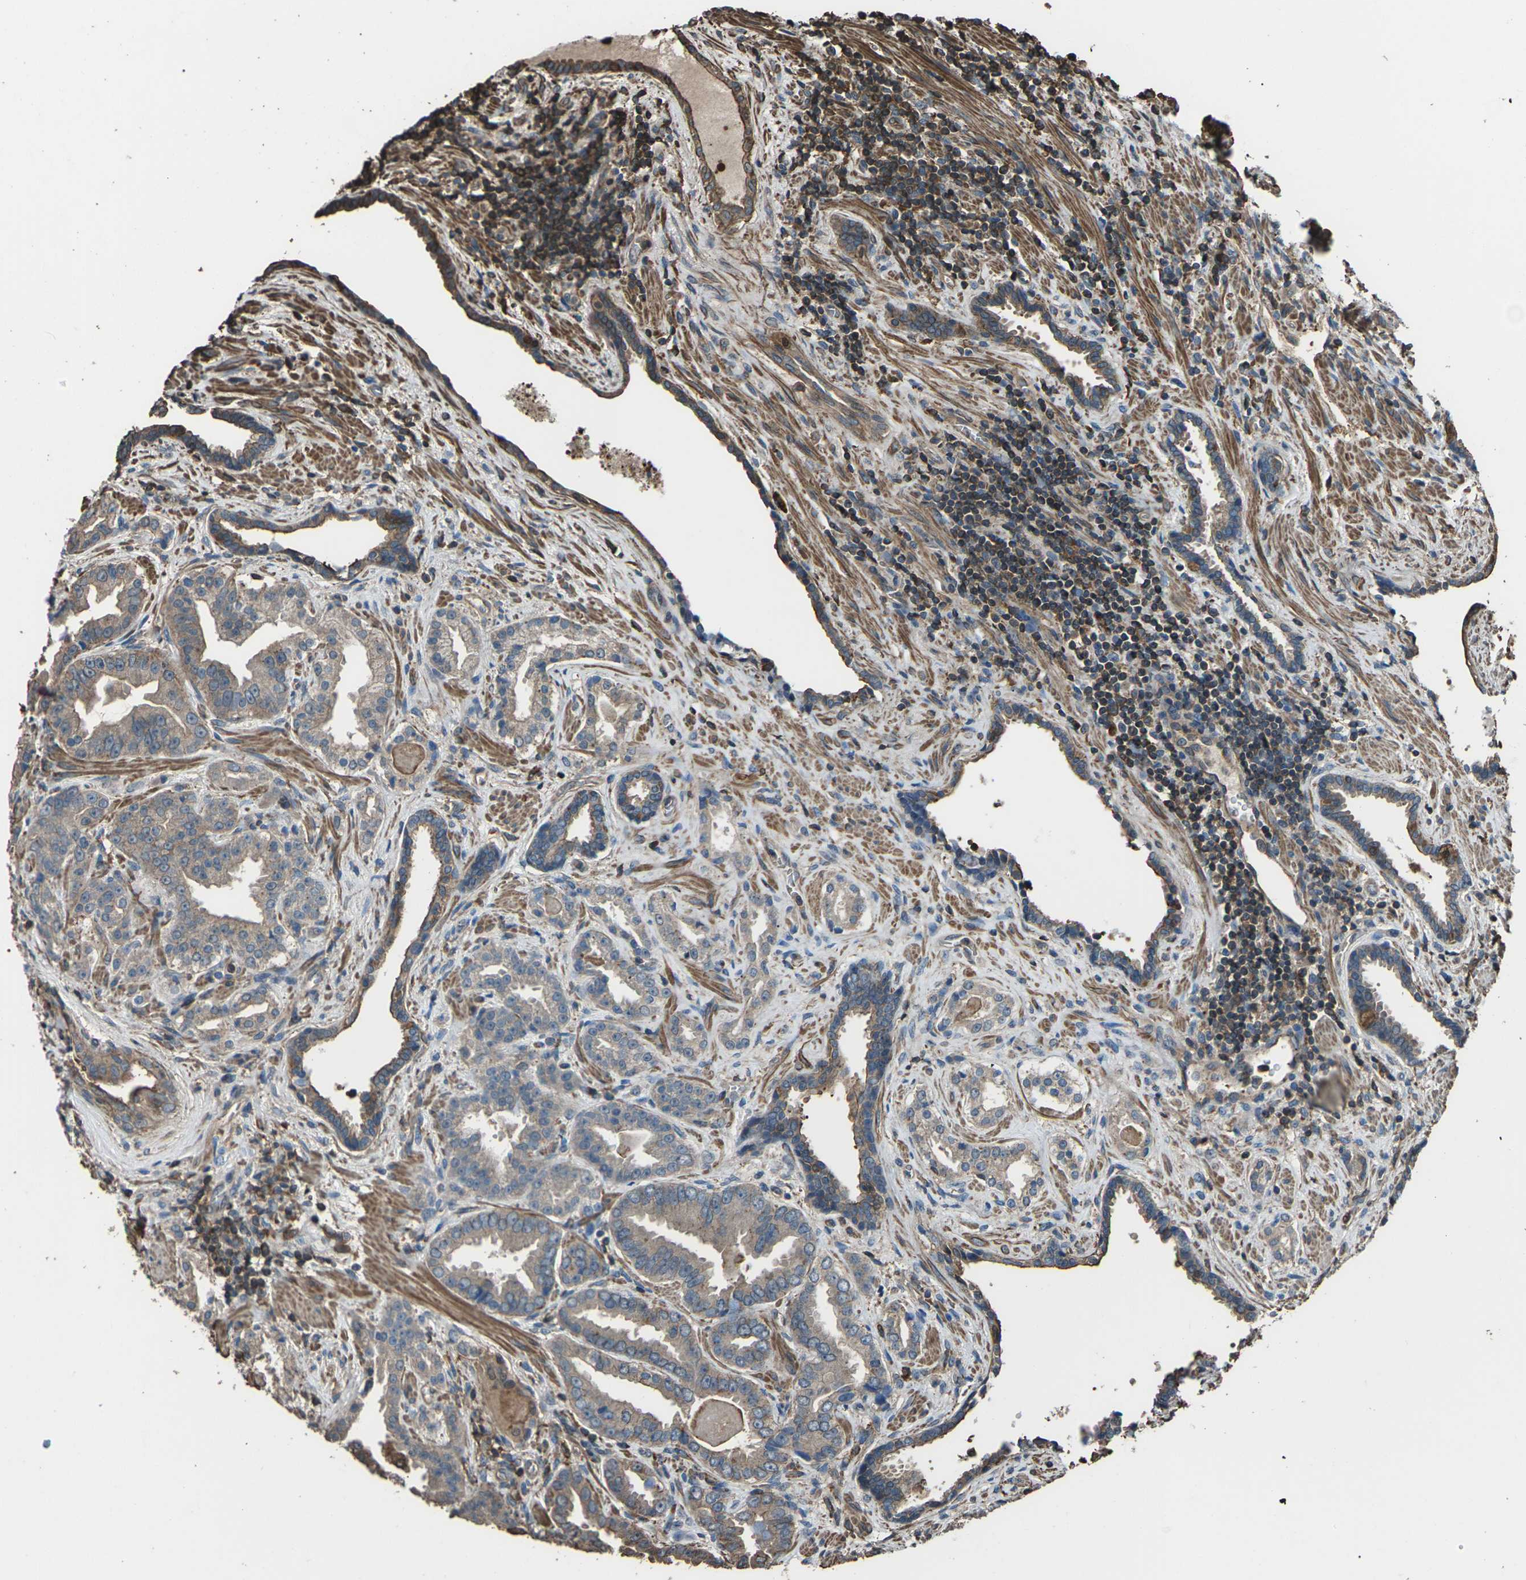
{"staining": {"intensity": "moderate", "quantity": "25%-75%", "location": "cytoplasmic/membranous"}, "tissue": "prostate cancer", "cell_type": "Tumor cells", "image_type": "cancer", "snomed": [{"axis": "morphology", "description": "Adenocarcinoma, Low grade"}, {"axis": "topography", "description": "Prostate"}], "caption": "This is a photomicrograph of immunohistochemistry (IHC) staining of prostate adenocarcinoma (low-grade), which shows moderate expression in the cytoplasmic/membranous of tumor cells.", "gene": "DHPS", "patient": {"sex": "male", "age": 60}}